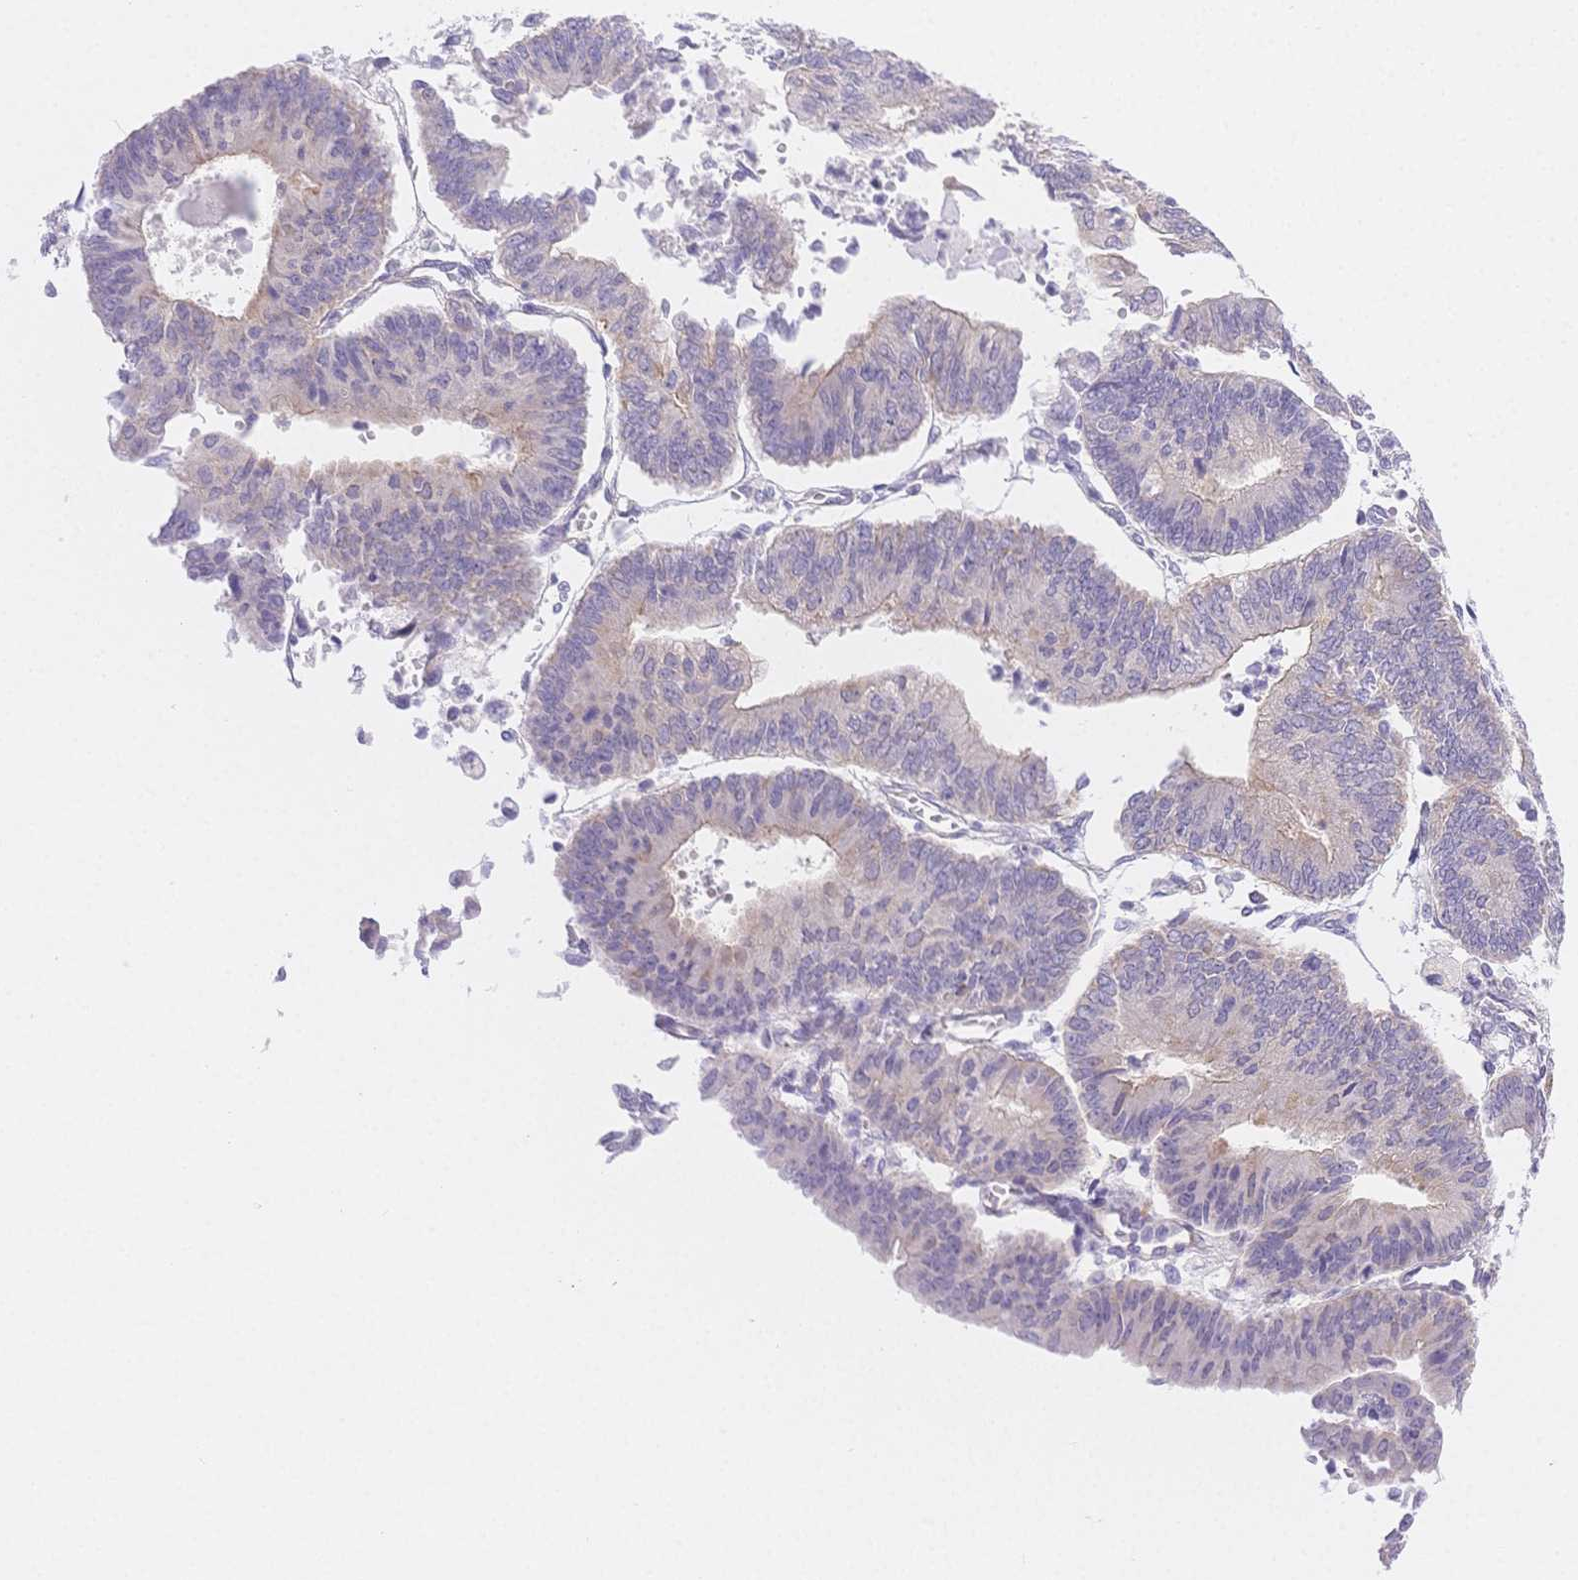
{"staining": {"intensity": "negative", "quantity": "none", "location": "none"}, "tissue": "endometrial cancer", "cell_type": "Tumor cells", "image_type": "cancer", "snomed": [{"axis": "morphology", "description": "Adenocarcinoma, NOS"}, {"axis": "topography", "description": "Endometrium"}], "caption": "Endometrial cancer was stained to show a protein in brown. There is no significant expression in tumor cells.", "gene": "CSN1S1", "patient": {"sex": "female", "age": 65}}